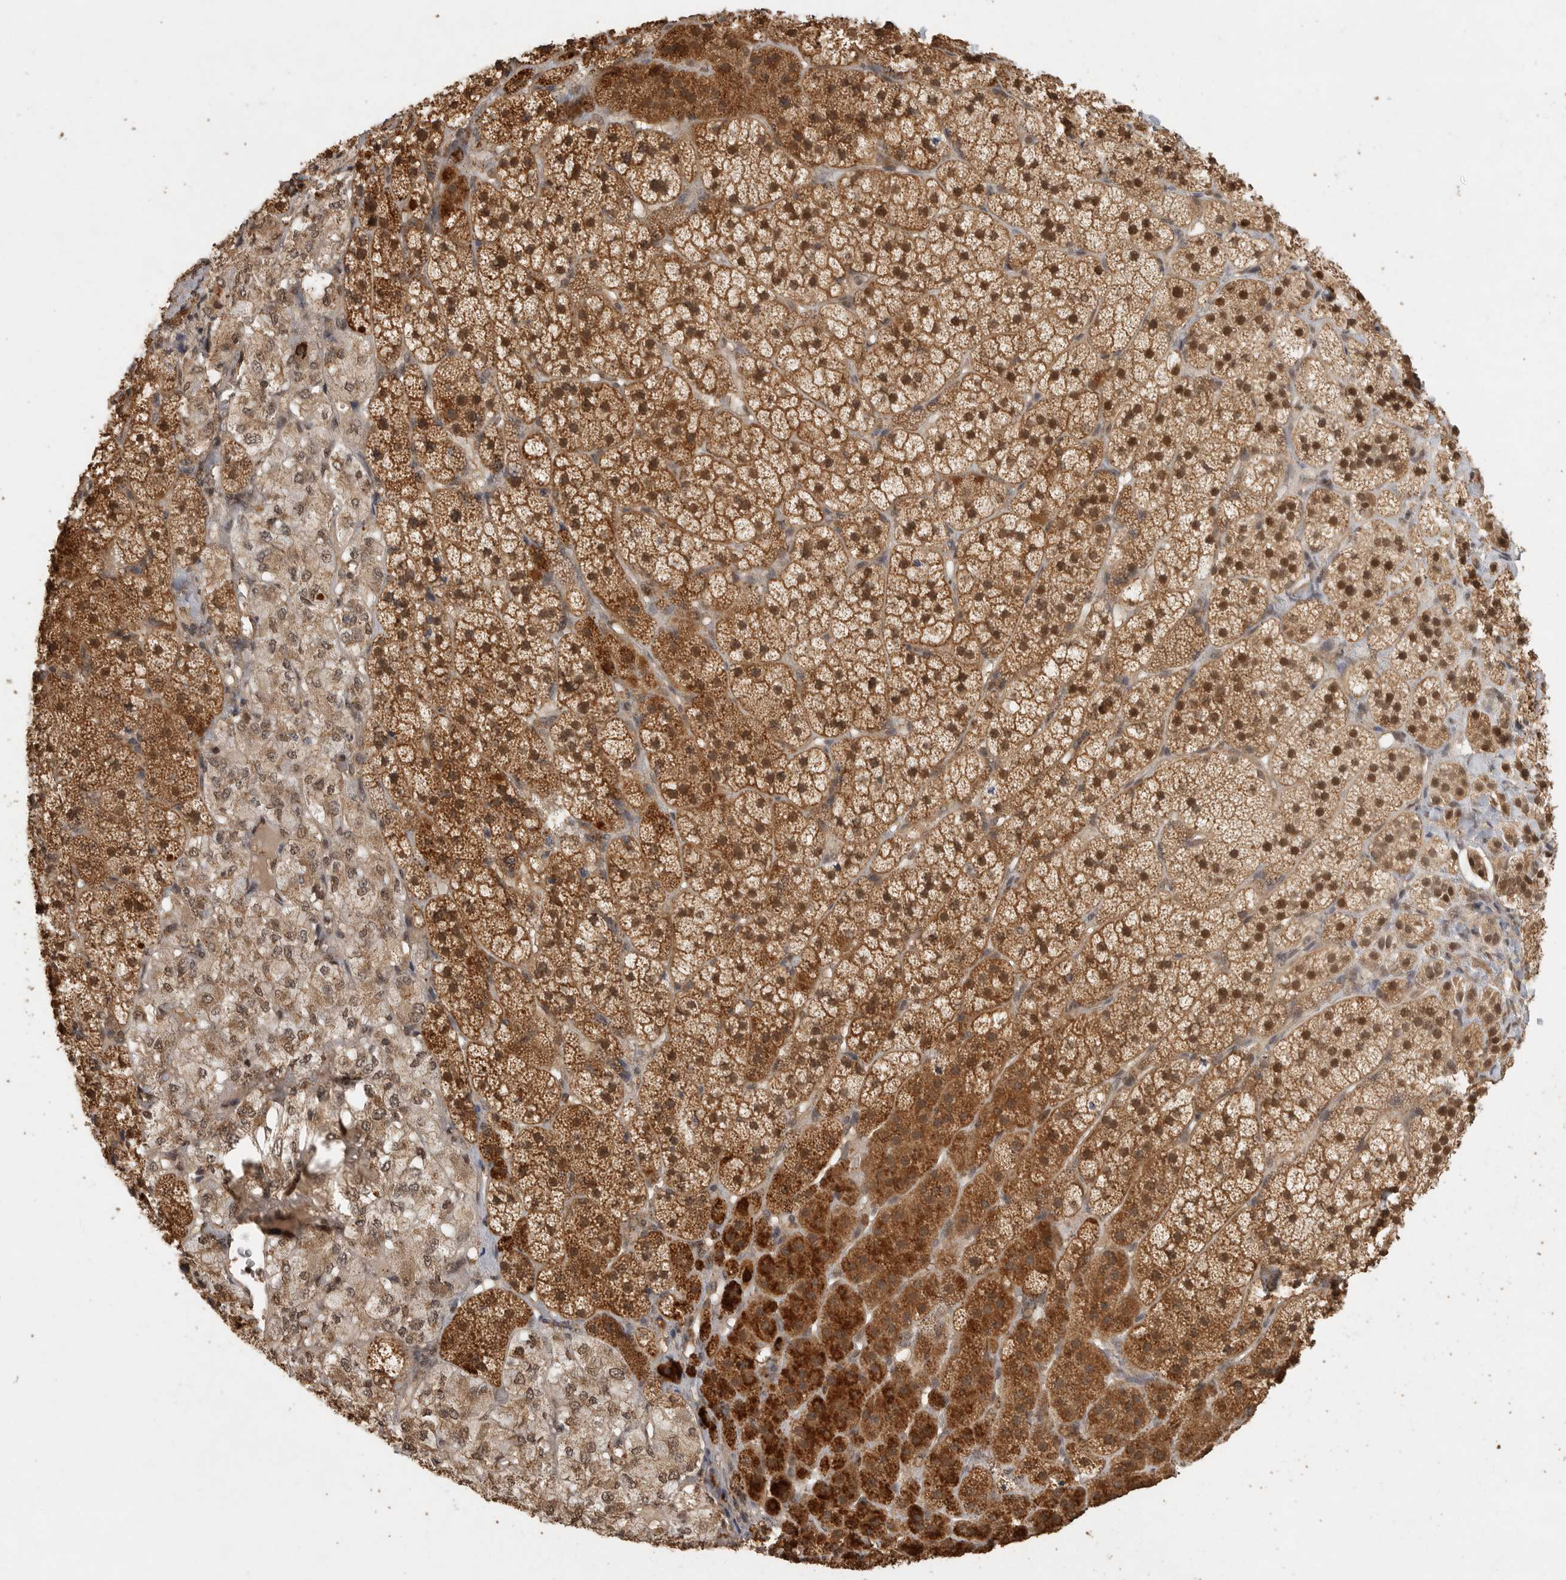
{"staining": {"intensity": "strong", "quantity": ">75%", "location": "cytoplasmic/membranous,nuclear"}, "tissue": "adrenal gland", "cell_type": "Glandular cells", "image_type": "normal", "snomed": [{"axis": "morphology", "description": "Normal tissue, NOS"}, {"axis": "topography", "description": "Adrenal gland"}], "caption": "Brown immunohistochemical staining in unremarkable human adrenal gland displays strong cytoplasmic/membranous,nuclear positivity in approximately >75% of glandular cells.", "gene": "DFFA", "patient": {"sex": "female", "age": 44}}